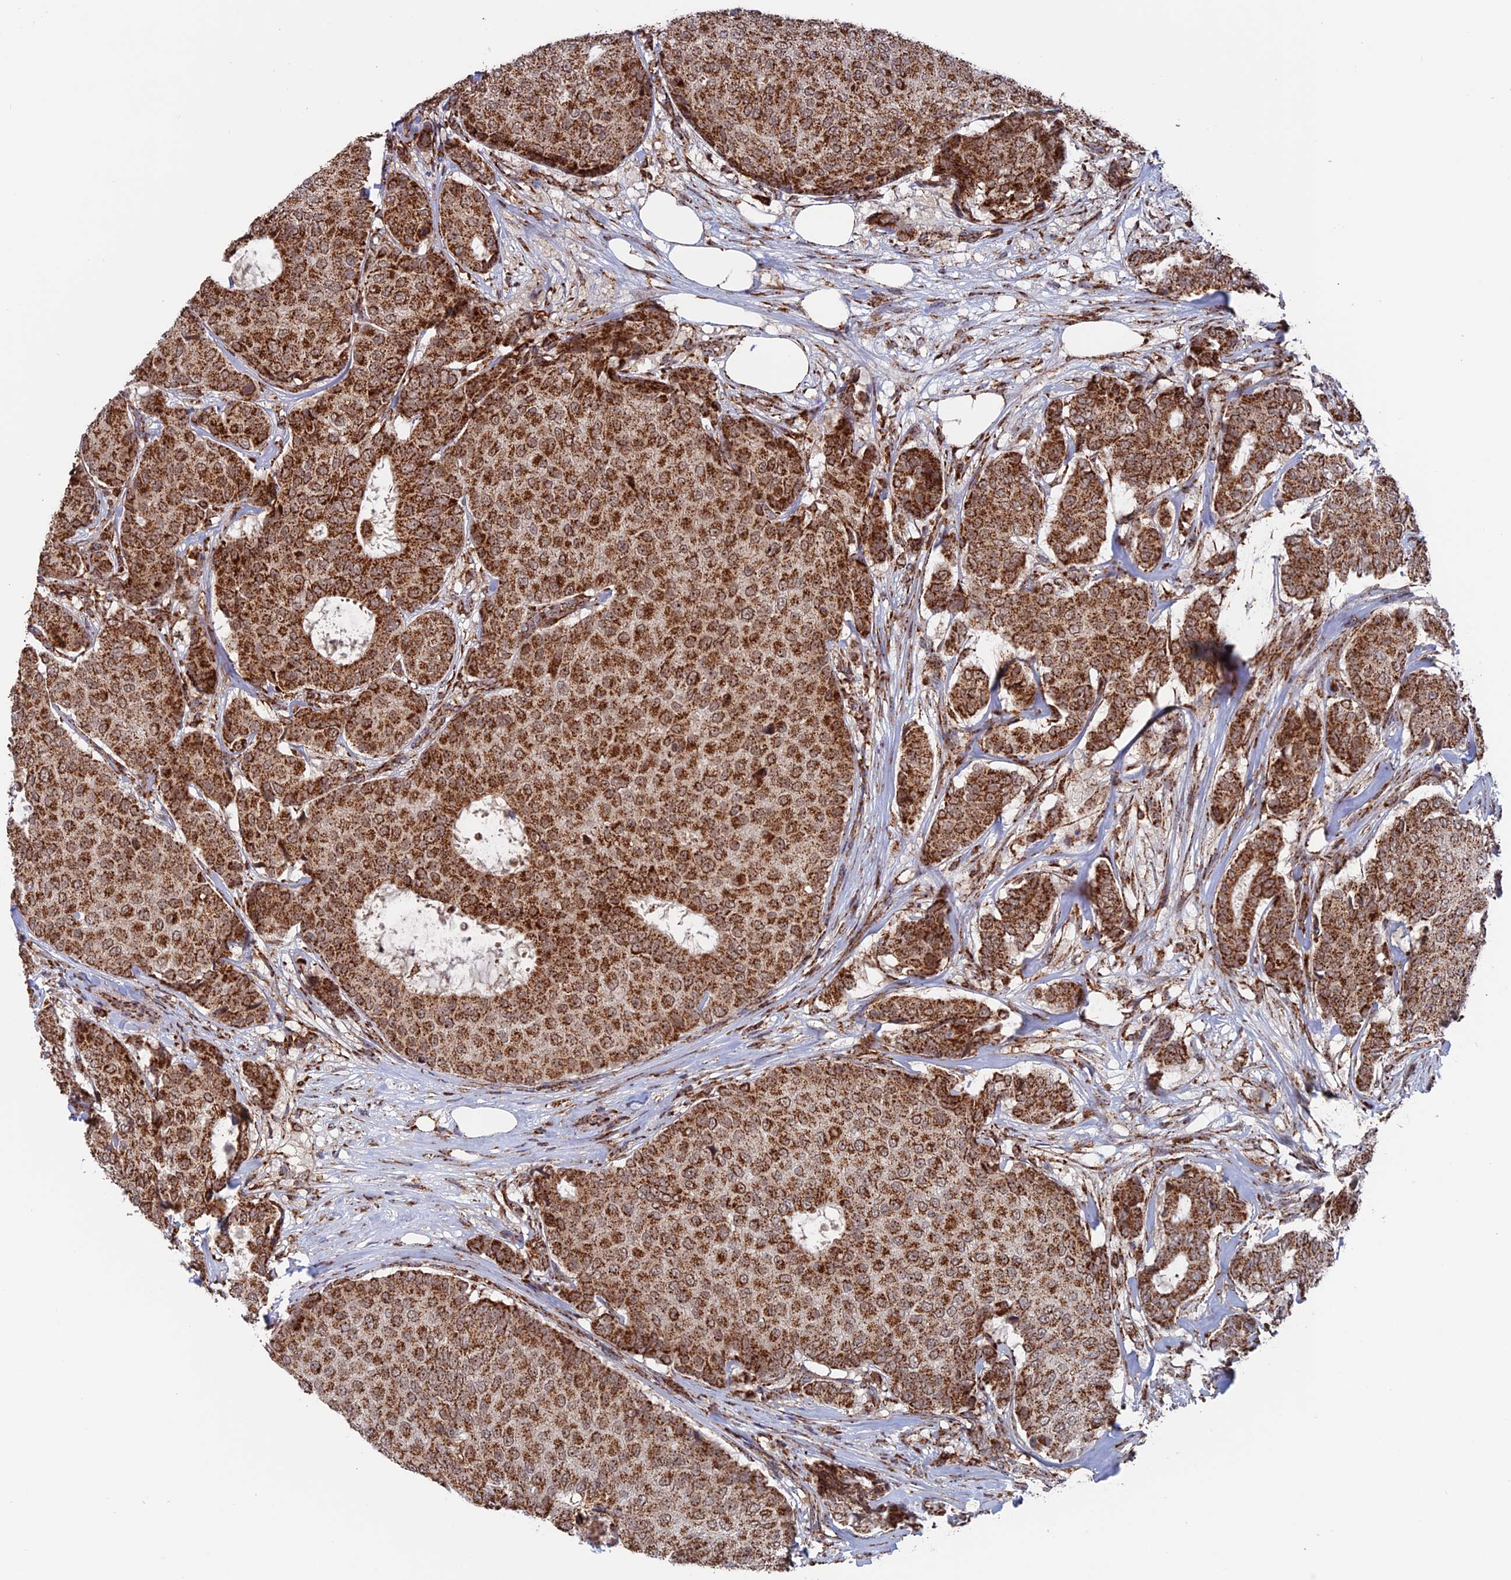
{"staining": {"intensity": "strong", "quantity": ">75%", "location": "cytoplasmic/membranous"}, "tissue": "breast cancer", "cell_type": "Tumor cells", "image_type": "cancer", "snomed": [{"axis": "morphology", "description": "Duct carcinoma"}, {"axis": "topography", "description": "Breast"}], "caption": "IHC of breast cancer exhibits high levels of strong cytoplasmic/membranous staining in about >75% of tumor cells.", "gene": "DTYMK", "patient": {"sex": "female", "age": 75}}